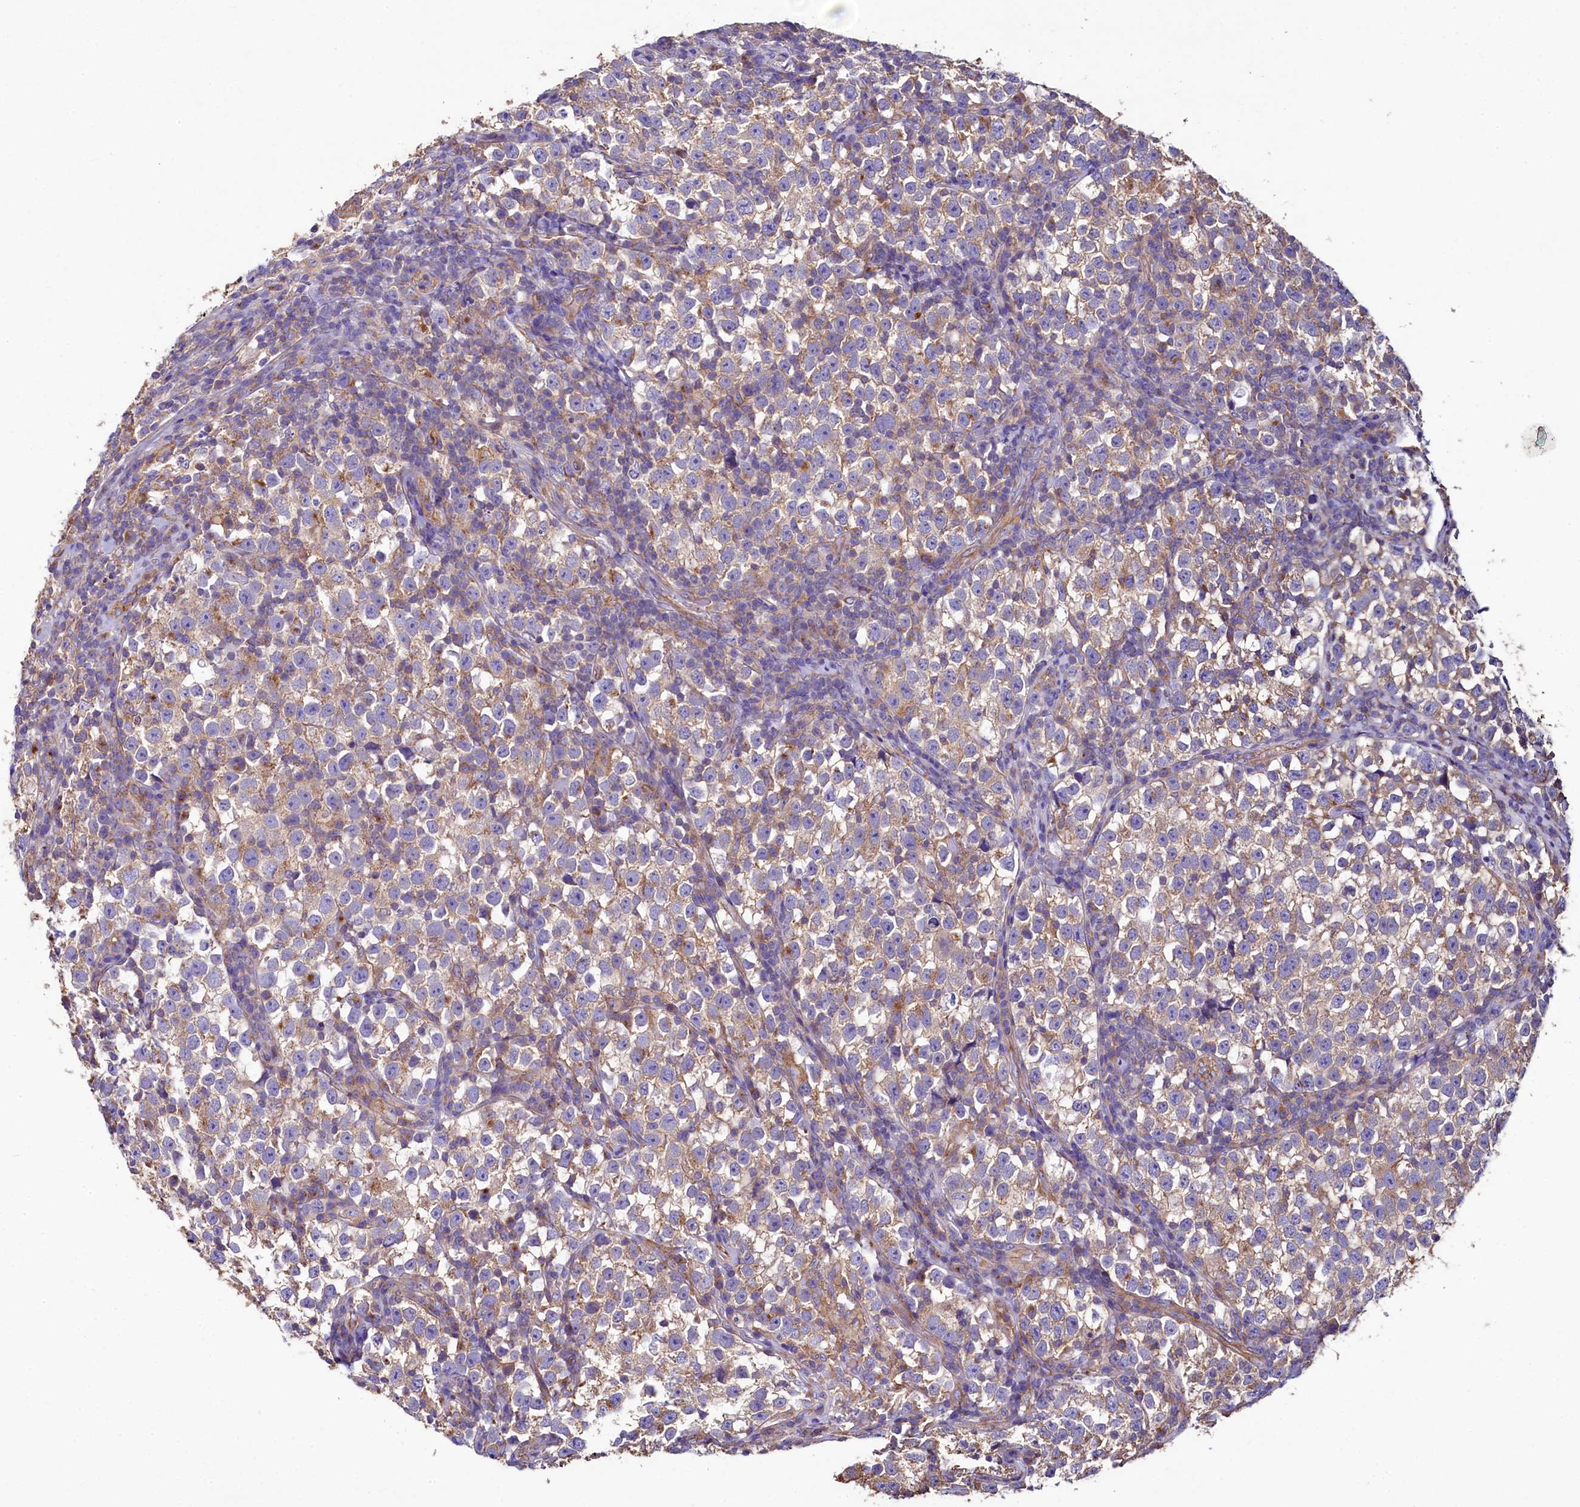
{"staining": {"intensity": "moderate", "quantity": ">75%", "location": "cytoplasmic/membranous"}, "tissue": "testis cancer", "cell_type": "Tumor cells", "image_type": "cancer", "snomed": [{"axis": "morphology", "description": "Normal tissue, NOS"}, {"axis": "morphology", "description": "Seminoma, NOS"}, {"axis": "topography", "description": "Testis"}], "caption": "Brown immunohistochemical staining in human seminoma (testis) shows moderate cytoplasmic/membranous staining in about >75% of tumor cells.", "gene": "GPR21", "patient": {"sex": "male", "age": 43}}